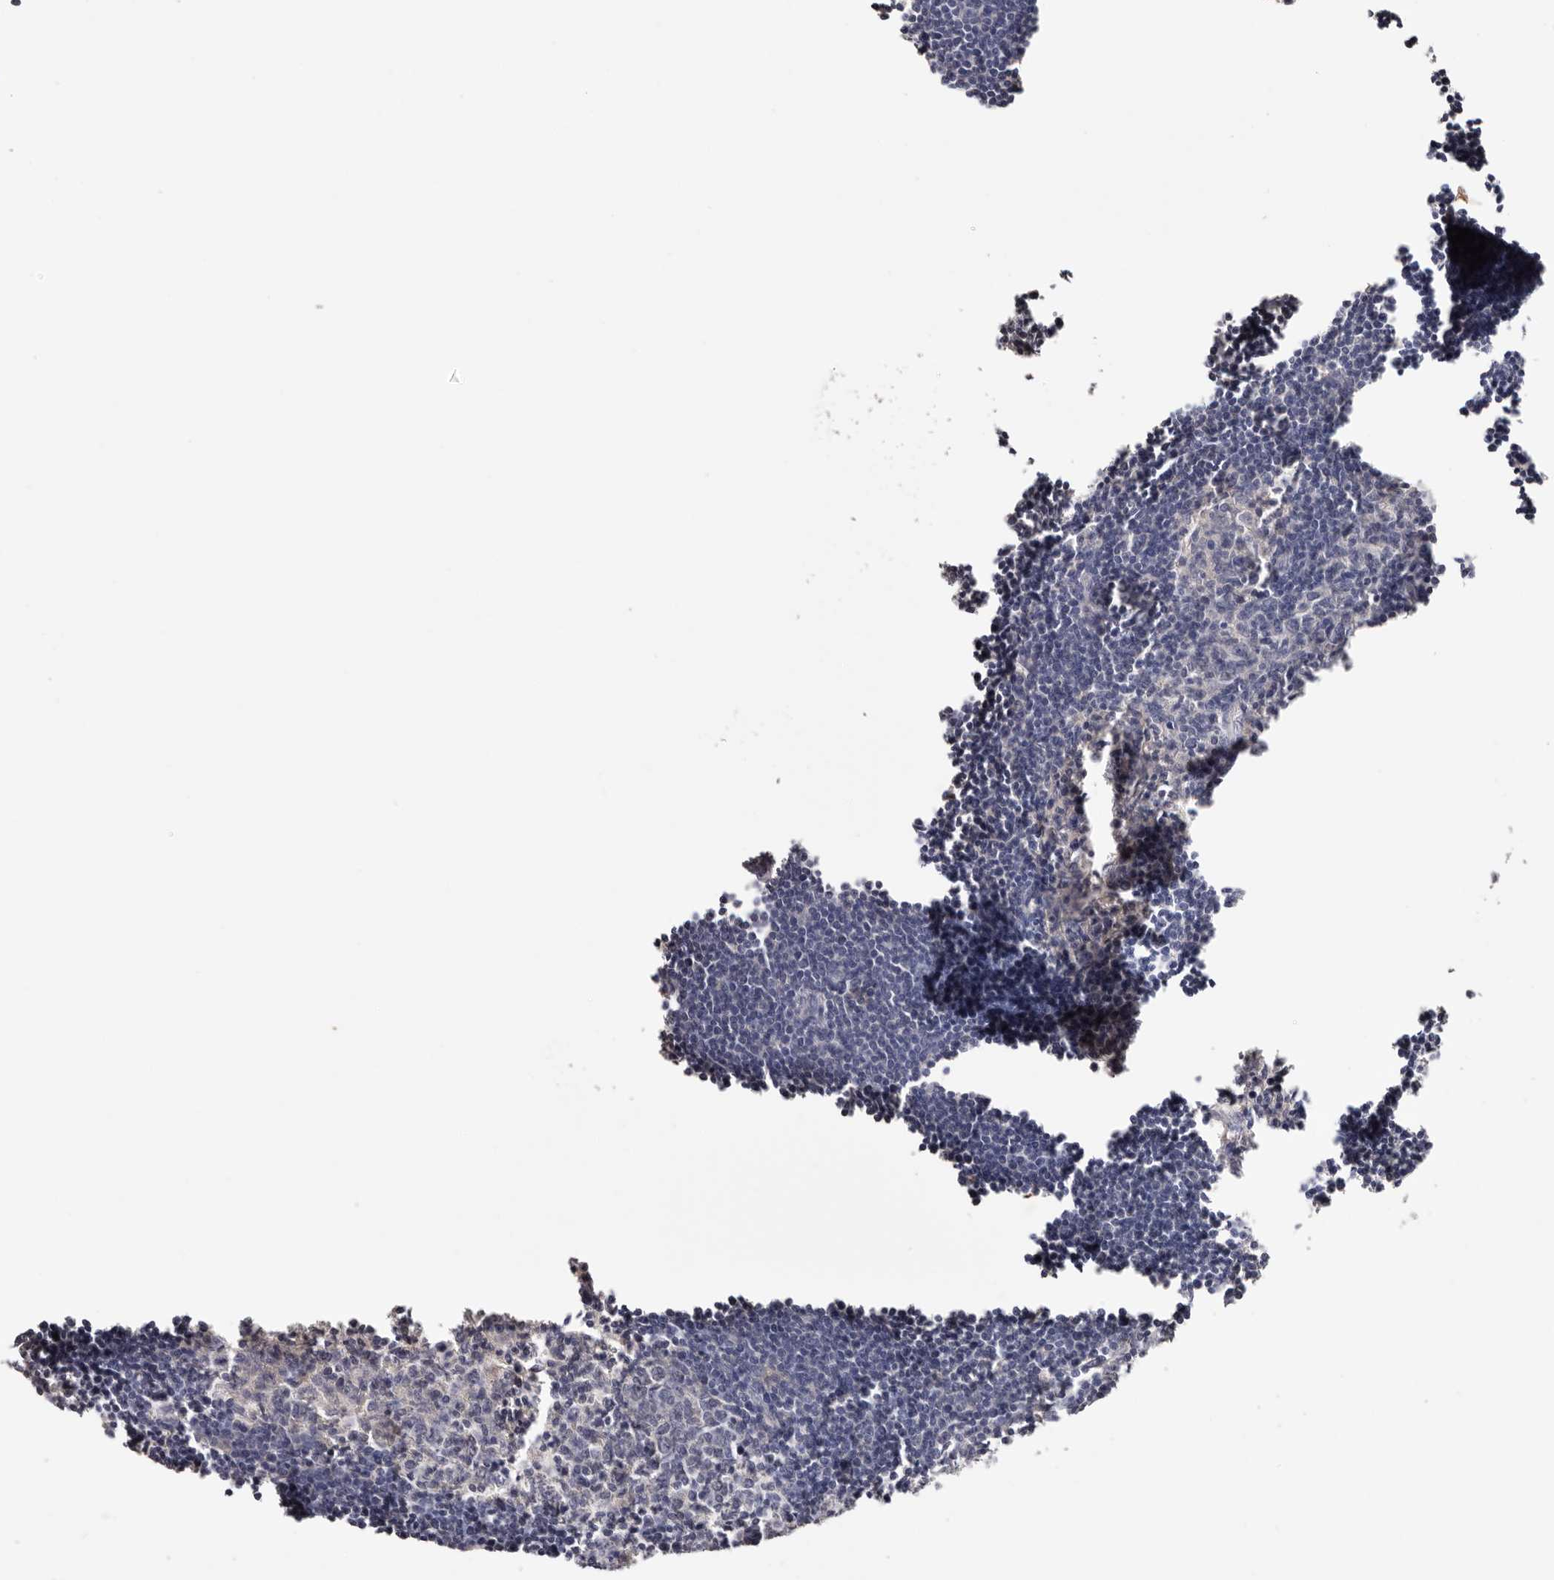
{"staining": {"intensity": "weak", "quantity": ">75%", "location": "cytoplasmic/membranous"}, "tissue": "lymph node", "cell_type": "Germinal center cells", "image_type": "normal", "snomed": [{"axis": "morphology", "description": "Normal tissue, NOS"}, {"axis": "morphology", "description": "Malignant melanoma, Metastatic site"}, {"axis": "topography", "description": "Lymph node"}], "caption": "A micrograph showing weak cytoplasmic/membranous expression in about >75% of germinal center cells in normal lymph node, as visualized by brown immunohistochemical staining.", "gene": "S100A14", "patient": {"sex": "male", "age": 41}}